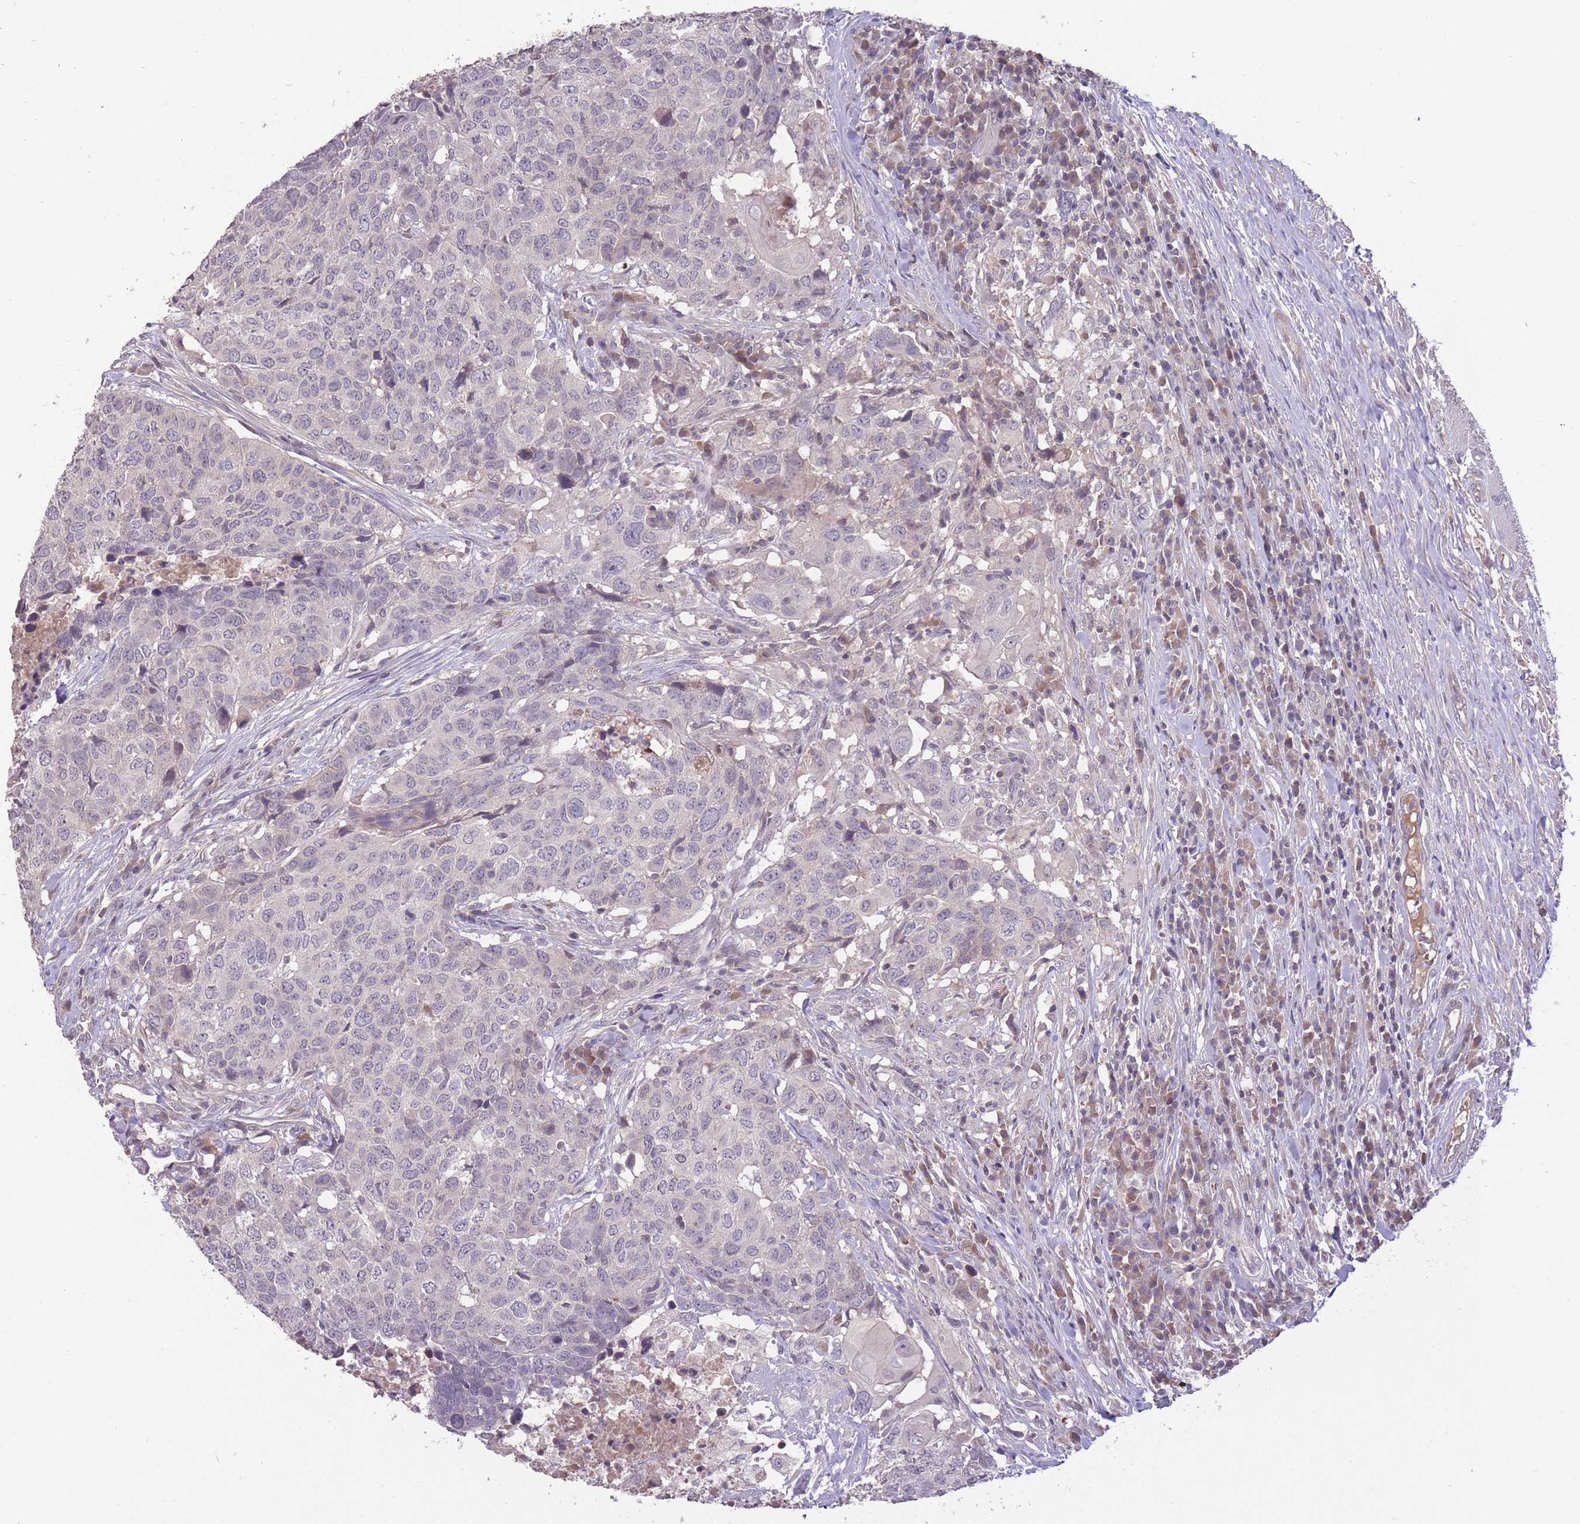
{"staining": {"intensity": "negative", "quantity": "none", "location": "none"}, "tissue": "head and neck cancer", "cell_type": "Tumor cells", "image_type": "cancer", "snomed": [{"axis": "morphology", "description": "Normal tissue, NOS"}, {"axis": "morphology", "description": "Squamous cell carcinoma, NOS"}, {"axis": "topography", "description": "Skeletal muscle"}, {"axis": "topography", "description": "Vascular tissue"}, {"axis": "topography", "description": "Peripheral nerve tissue"}, {"axis": "topography", "description": "Head-Neck"}], "caption": "Protein analysis of head and neck cancer (squamous cell carcinoma) exhibits no significant positivity in tumor cells. (Stains: DAB (3,3'-diaminobenzidine) immunohistochemistry (IHC) with hematoxylin counter stain, Microscopy: brightfield microscopy at high magnification).", "gene": "ADCYAP1R1", "patient": {"sex": "male", "age": 66}}